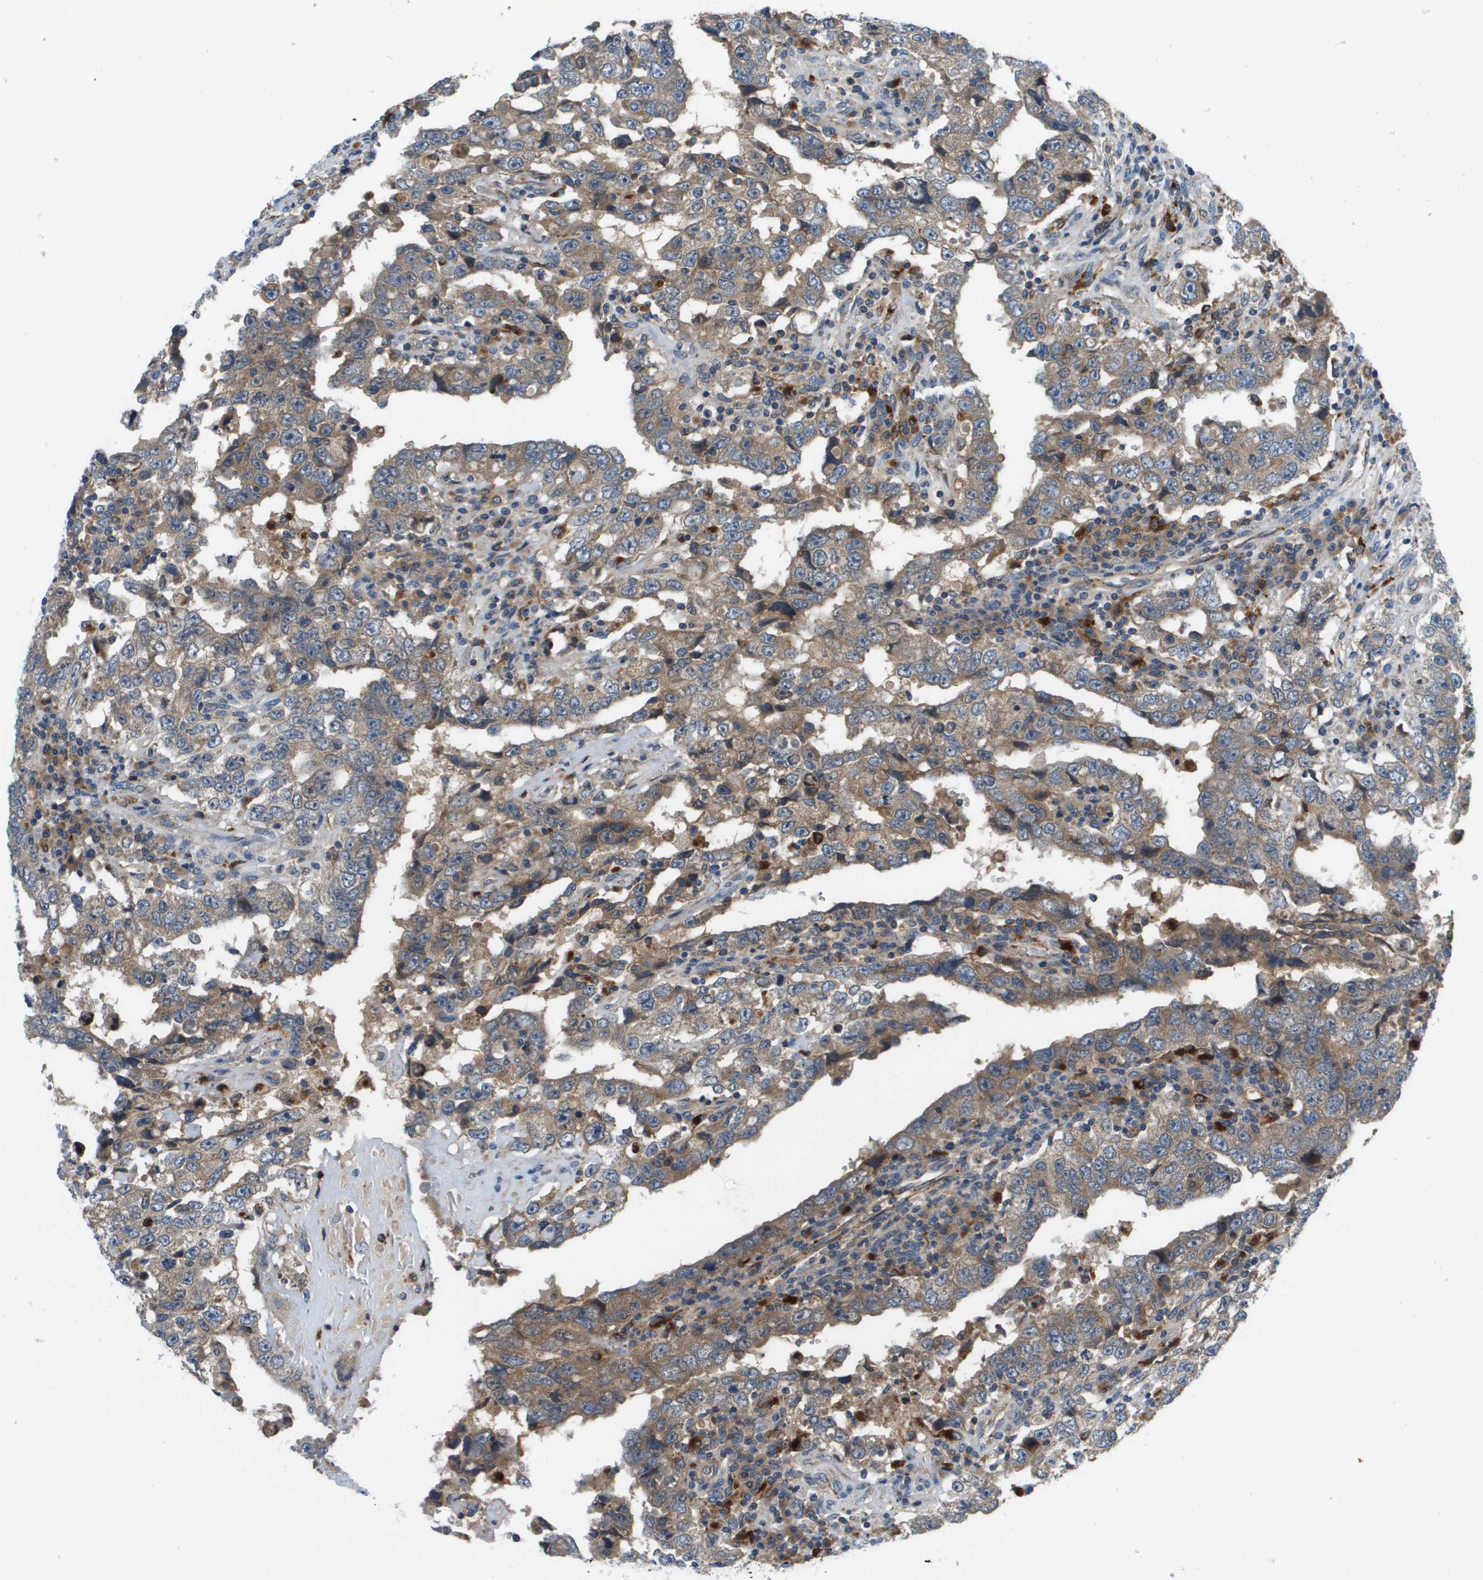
{"staining": {"intensity": "moderate", "quantity": ">75%", "location": "cytoplasmic/membranous"}, "tissue": "testis cancer", "cell_type": "Tumor cells", "image_type": "cancer", "snomed": [{"axis": "morphology", "description": "Carcinoma, Embryonal, NOS"}, {"axis": "topography", "description": "Testis"}], "caption": "Testis embryonal carcinoma was stained to show a protein in brown. There is medium levels of moderate cytoplasmic/membranous positivity in approximately >75% of tumor cells.", "gene": "SLC25A20", "patient": {"sex": "male", "age": 26}}